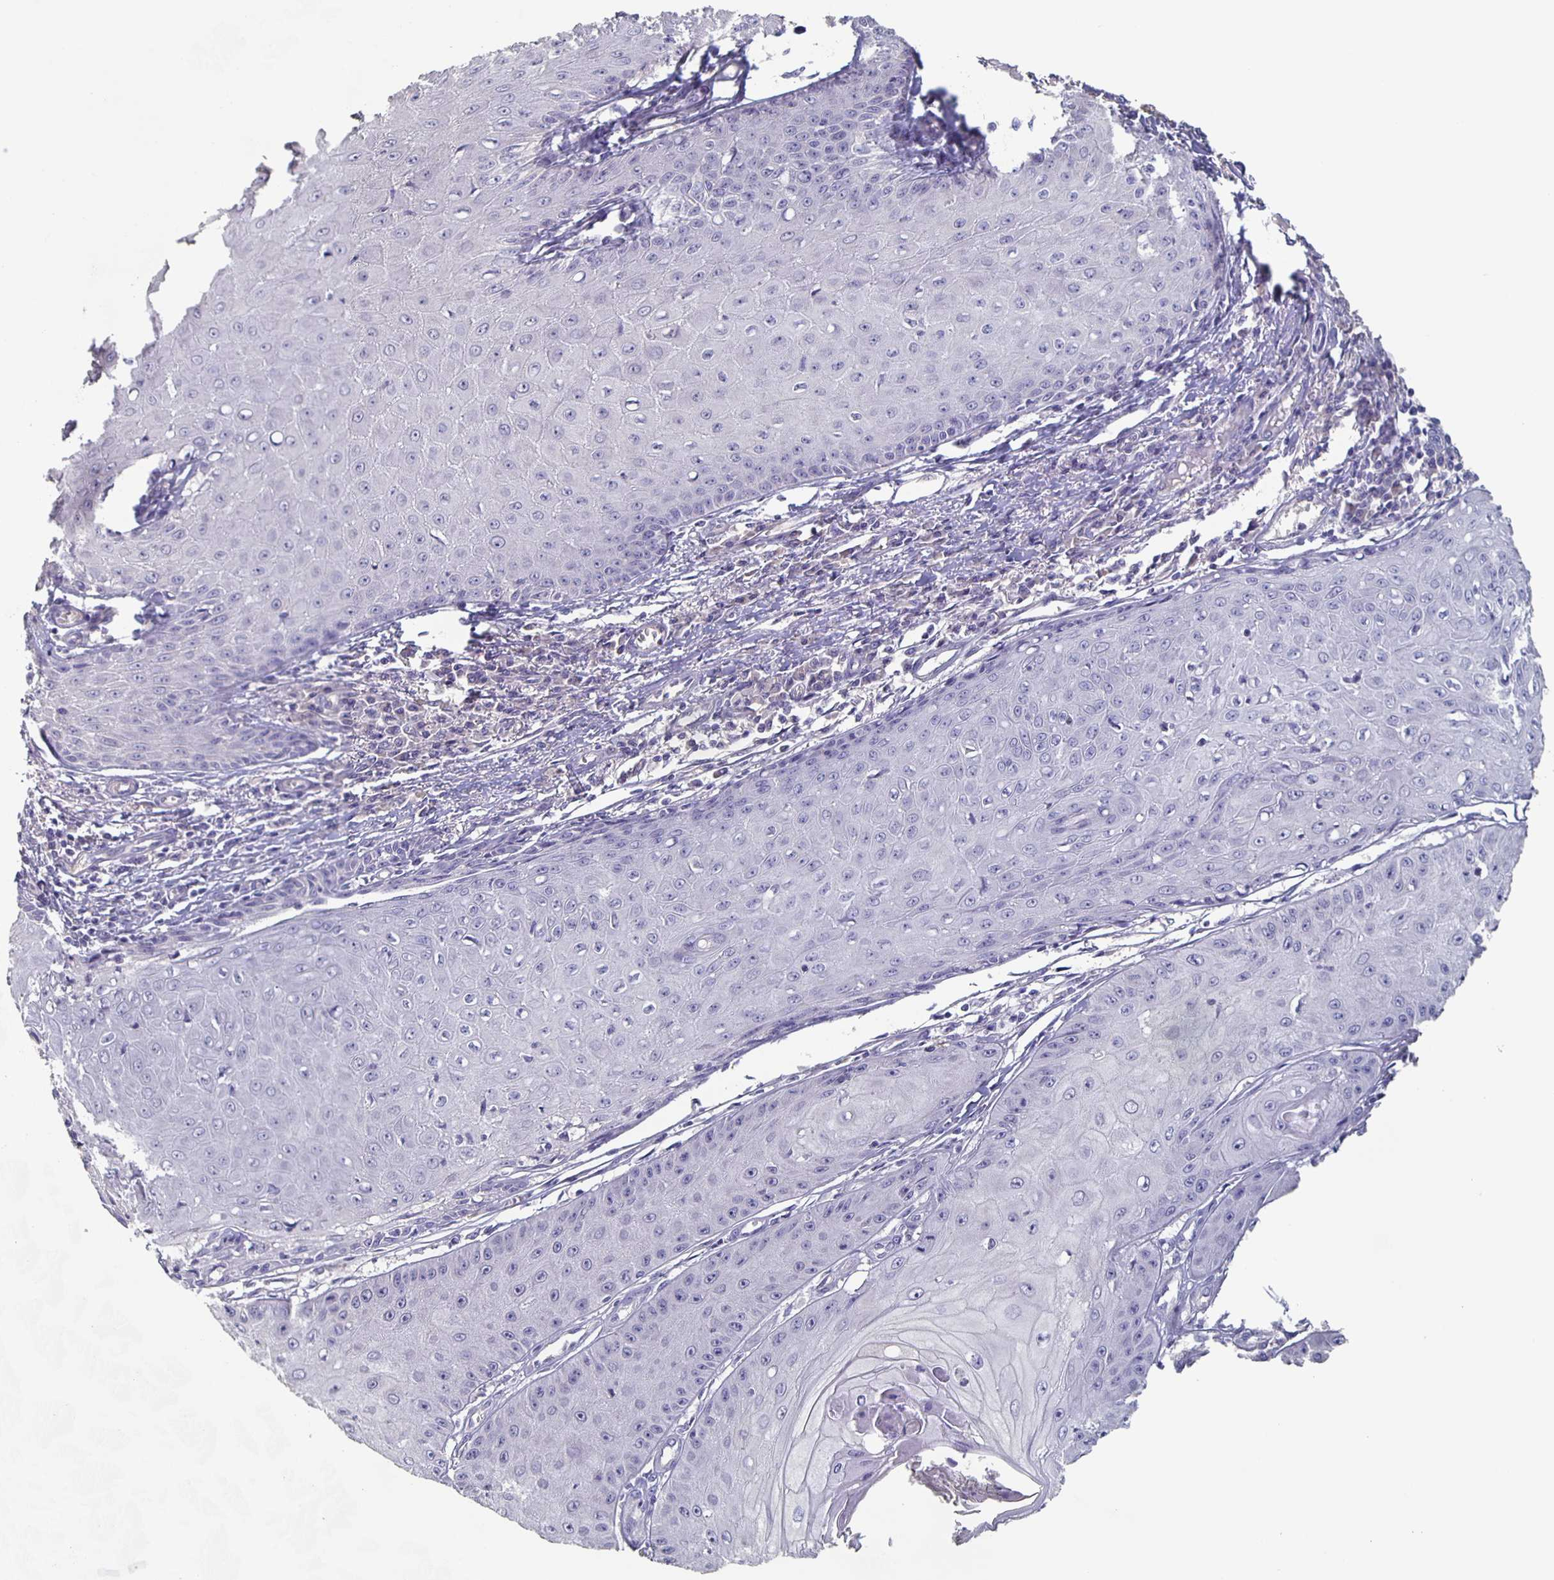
{"staining": {"intensity": "negative", "quantity": "none", "location": "none"}, "tissue": "skin cancer", "cell_type": "Tumor cells", "image_type": "cancer", "snomed": [{"axis": "morphology", "description": "Squamous cell carcinoma, NOS"}, {"axis": "topography", "description": "Skin"}], "caption": "An immunohistochemistry histopathology image of squamous cell carcinoma (skin) is shown. There is no staining in tumor cells of squamous cell carcinoma (skin). (Stains: DAB immunohistochemistry (IHC) with hematoxylin counter stain, Microscopy: brightfield microscopy at high magnification).", "gene": "CACNA2D2", "patient": {"sex": "male", "age": 70}}